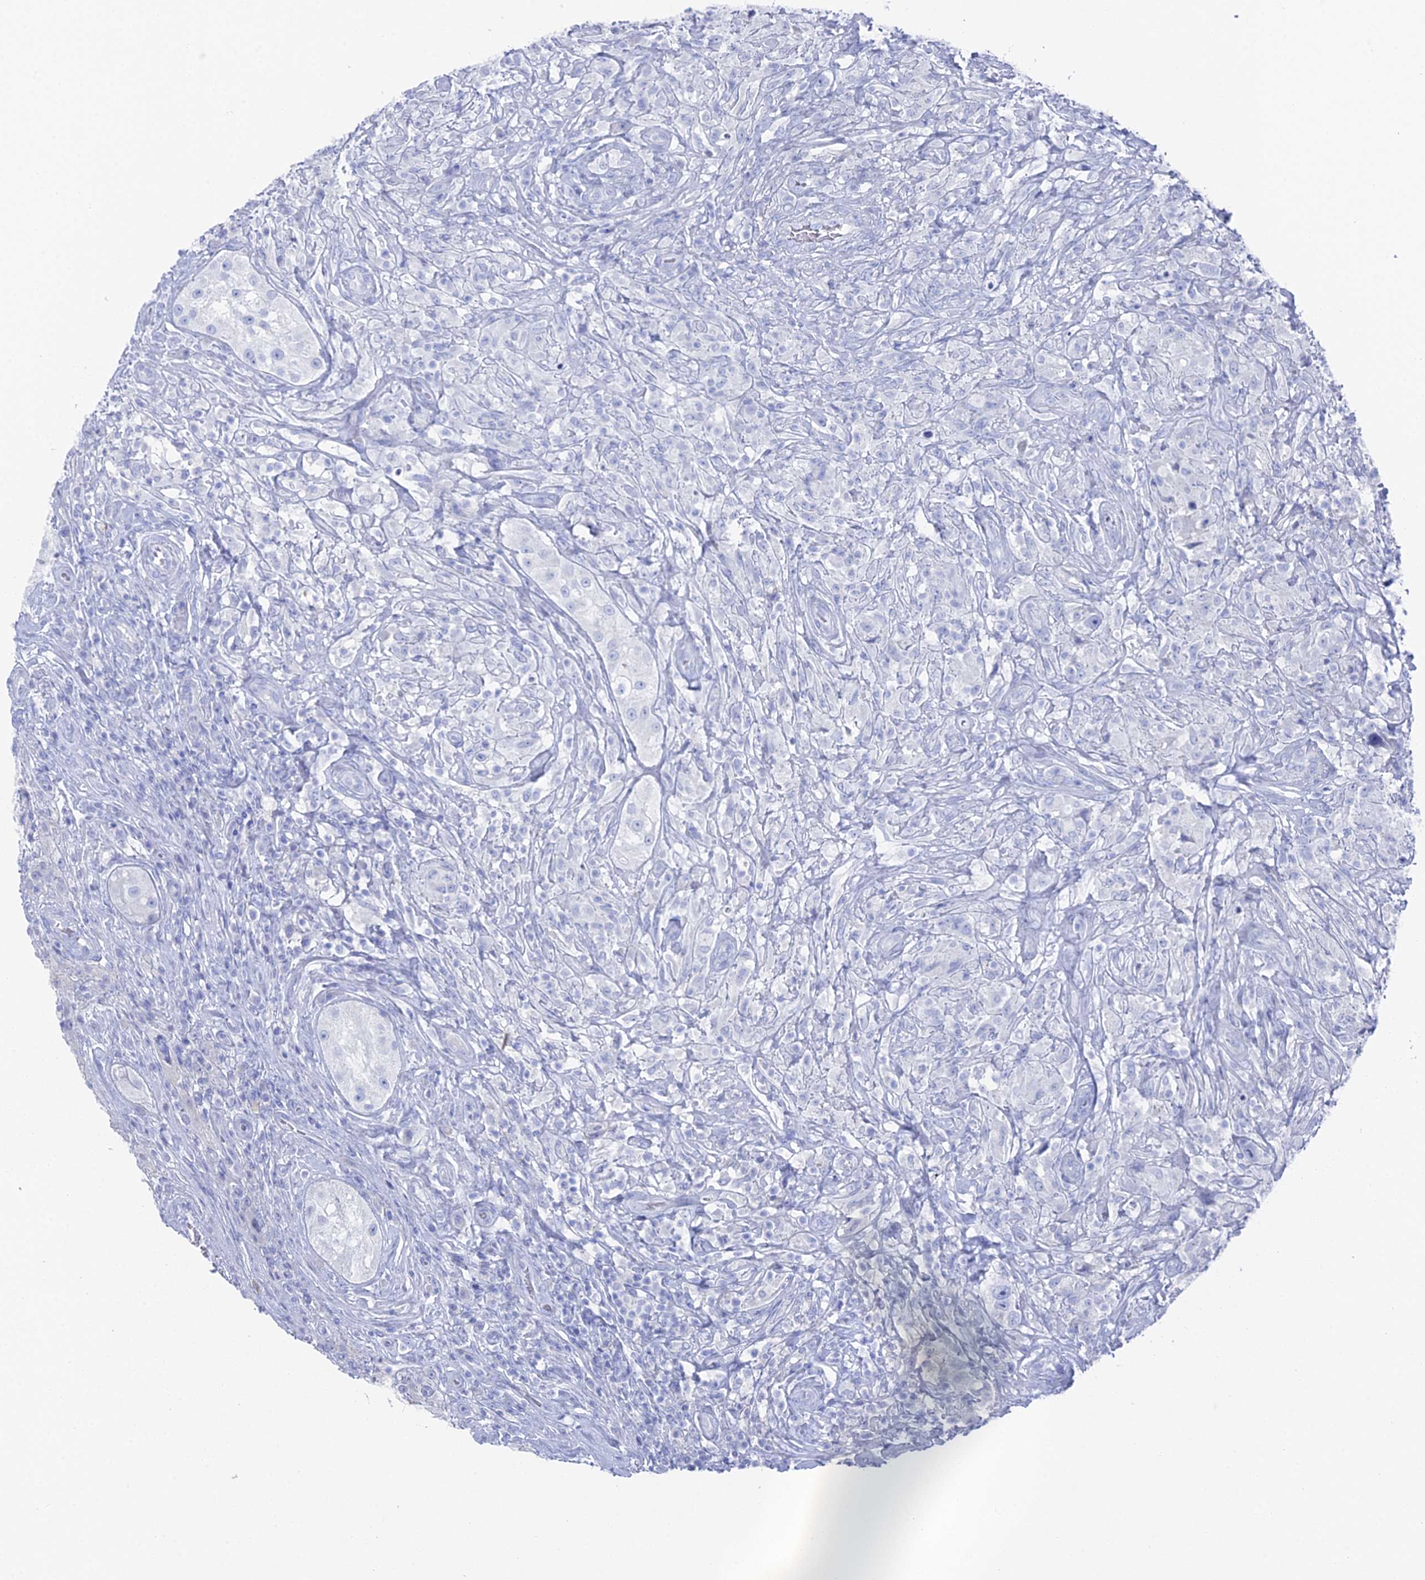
{"staining": {"intensity": "negative", "quantity": "none", "location": "none"}, "tissue": "testis cancer", "cell_type": "Tumor cells", "image_type": "cancer", "snomed": [{"axis": "morphology", "description": "Seminoma, NOS"}, {"axis": "topography", "description": "Testis"}], "caption": "This is an immunohistochemistry (IHC) histopathology image of testis cancer. There is no expression in tumor cells.", "gene": "ENPP3", "patient": {"sex": "male", "age": 49}}